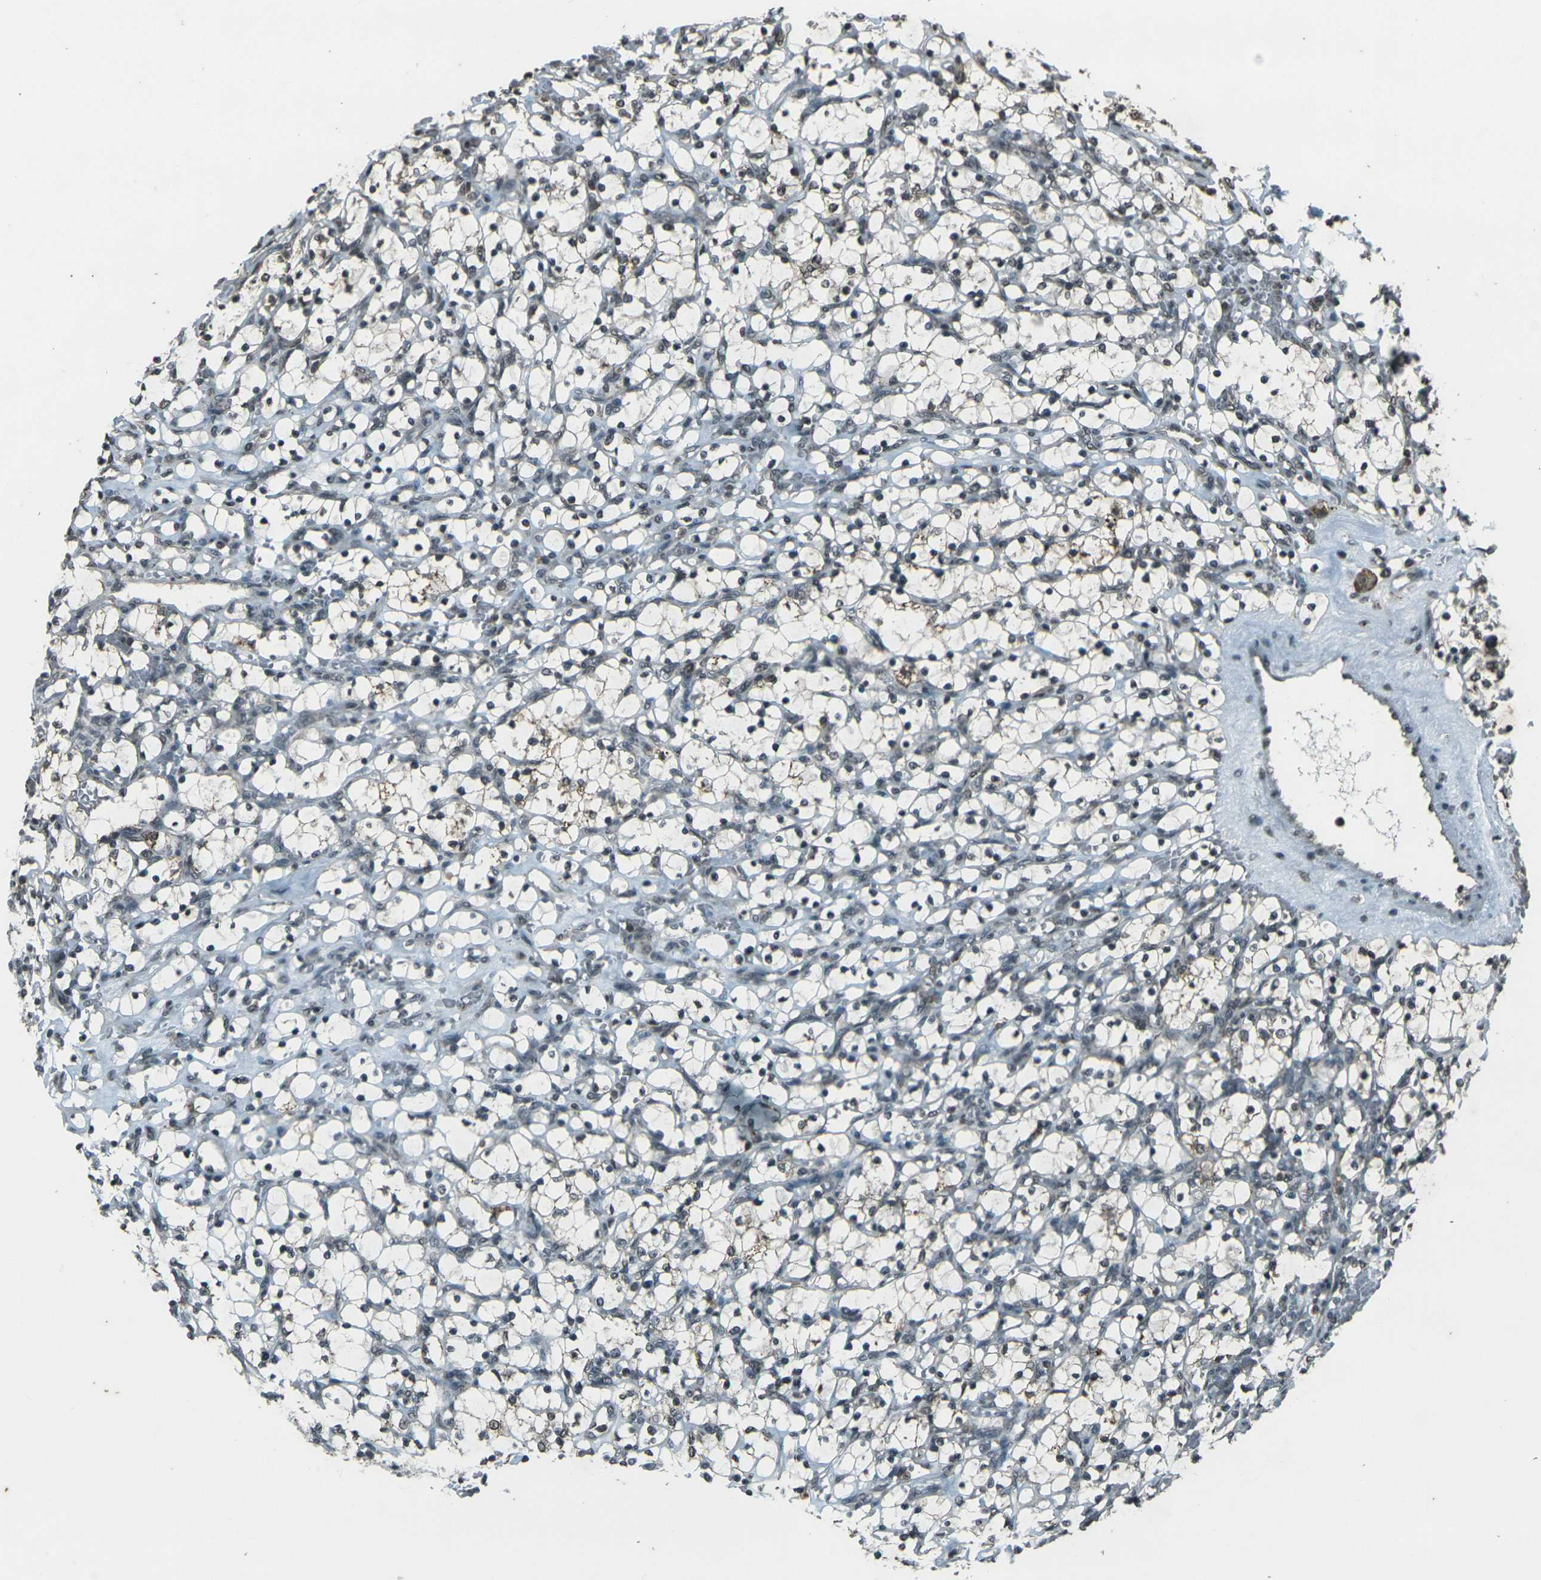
{"staining": {"intensity": "weak", "quantity": "<25%", "location": "nuclear"}, "tissue": "renal cancer", "cell_type": "Tumor cells", "image_type": "cancer", "snomed": [{"axis": "morphology", "description": "Adenocarcinoma, NOS"}, {"axis": "topography", "description": "Kidney"}], "caption": "DAB (3,3'-diaminobenzidine) immunohistochemical staining of human adenocarcinoma (renal) demonstrates no significant expression in tumor cells. Brightfield microscopy of immunohistochemistry stained with DAB (3,3'-diaminobenzidine) (brown) and hematoxylin (blue), captured at high magnification.", "gene": "PRPF8", "patient": {"sex": "female", "age": 69}}